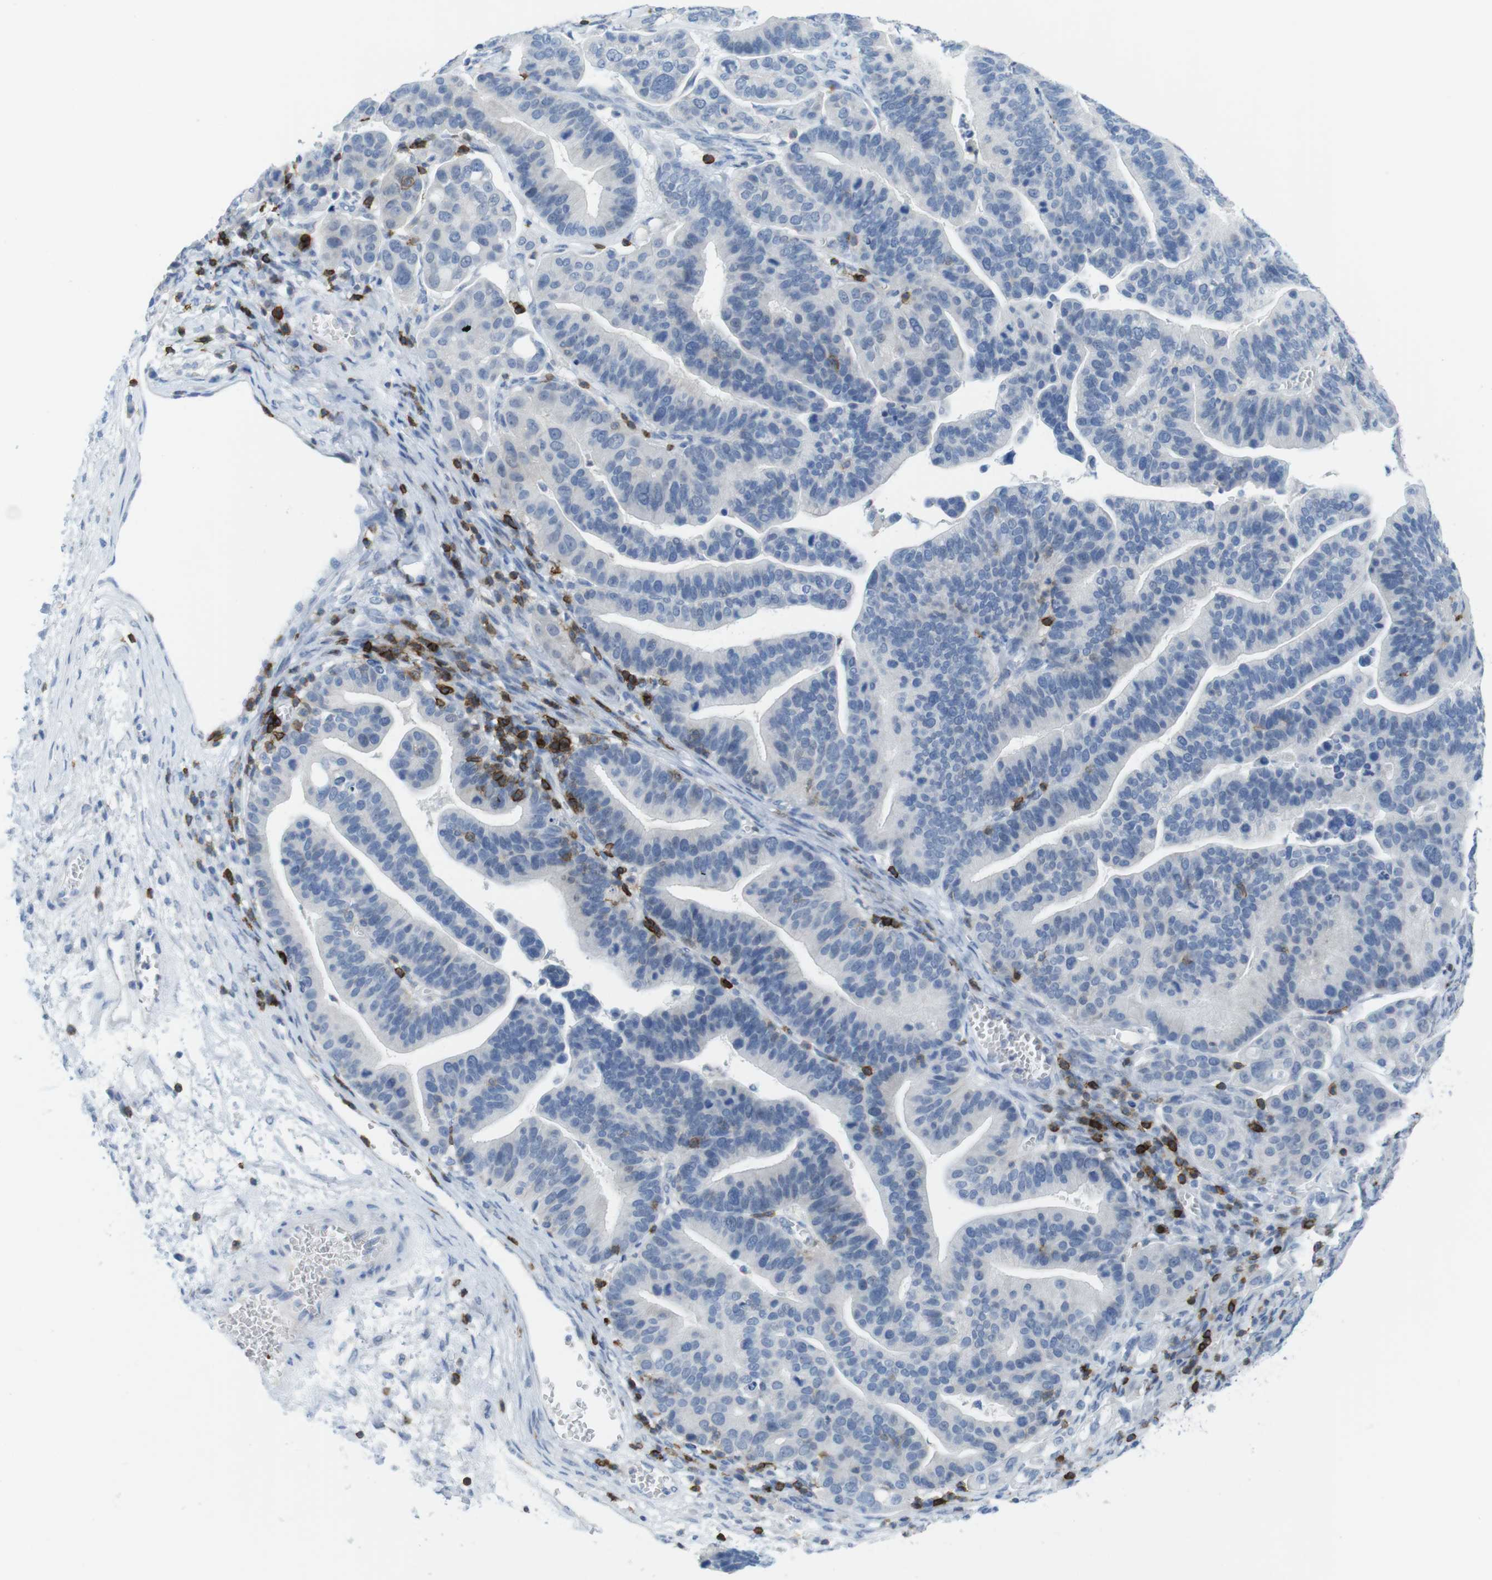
{"staining": {"intensity": "negative", "quantity": "none", "location": "none"}, "tissue": "ovarian cancer", "cell_type": "Tumor cells", "image_type": "cancer", "snomed": [{"axis": "morphology", "description": "Cystadenocarcinoma, serous, NOS"}, {"axis": "topography", "description": "Ovary"}], "caption": "Human serous cystadenocarcinoma (ovarian) stained for a protein using IHC reveals no positivity in tumor cells.", "gene": "CD5", "patient": {"sex": "female", "age": 56}}